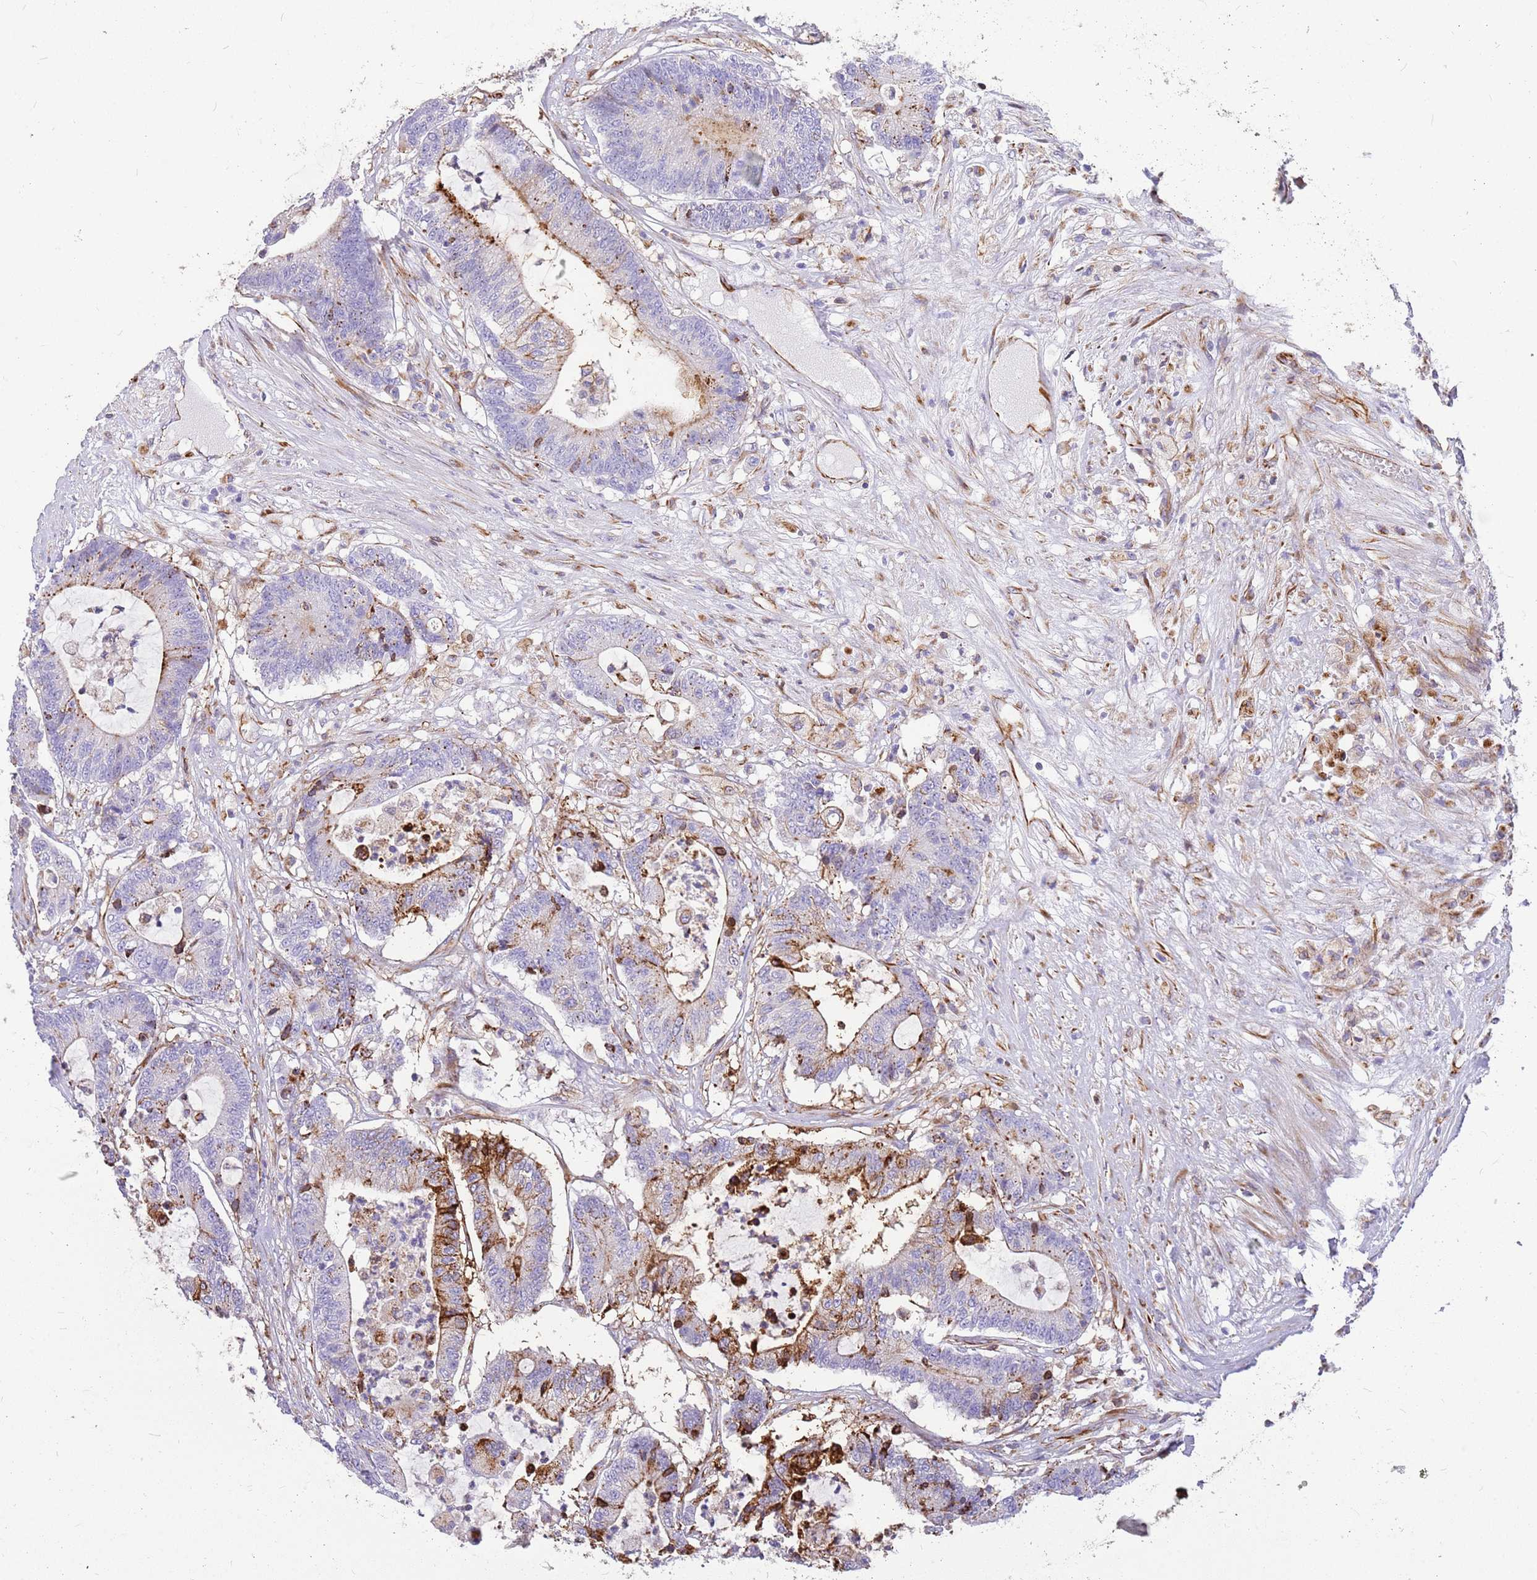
{"staining": {"intensity": "strong", "quantity": "<25%", "location": "cytoplasmic/membranous"}, "tissue": "colorectal cancer", "cell_type": "Tumor cells", "image_type": "cancer", "snomed": [{"axis": "morphology", "description": "Adenocarcinoma, NOS"}, {"axis": "topography", "description": "Colon"}], "caption": "Protein staining exhibits strong cytoplasmic/membranous positivity in about <25% of tumor cells in colorectal cancer (adenocarcinoma). (Brightfield microscopy of DAB IHC at high magnification).", "gene": "ZDHHC1", "patient": {"sex": "female", "age": 84}}